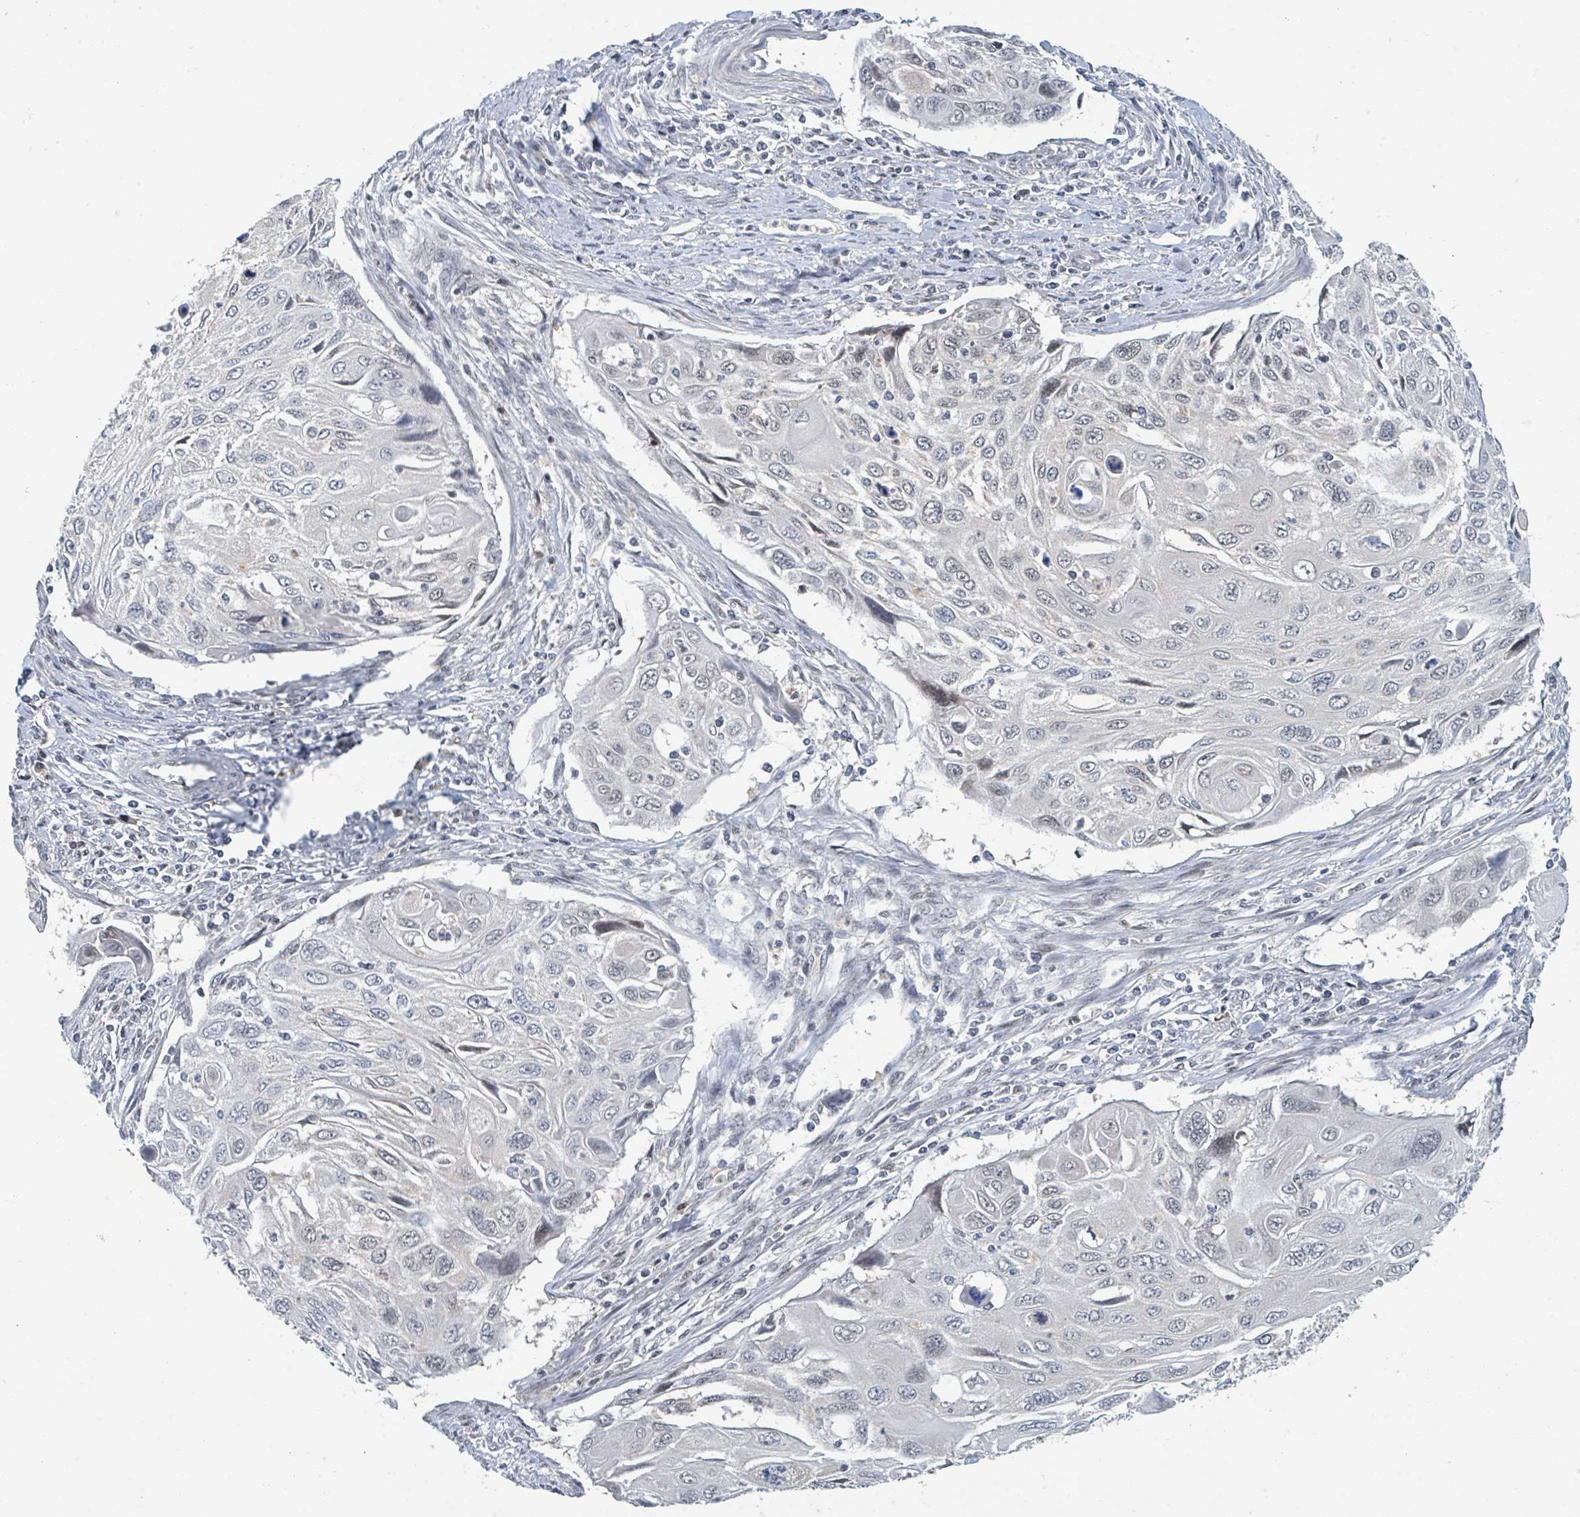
{"staining": {"intensity": "weak", "quantity": "<25%", "location": "nuclear"}, "tissue": "cervical cancer", "cell_type": "Tumor cells", "image_type": "cancer", "snomed": [{"axis": "morphology", "description": "Squamous cell carcinoma, NOS"}, {"axis": "topography", "description": "Cervix"}], "caption": "Human cervical cancer stained for a protein using IHC displays no positivity in tumor cells.", "gene": "ANKRD55", "patient": {"sex": "female", "age": 70}}